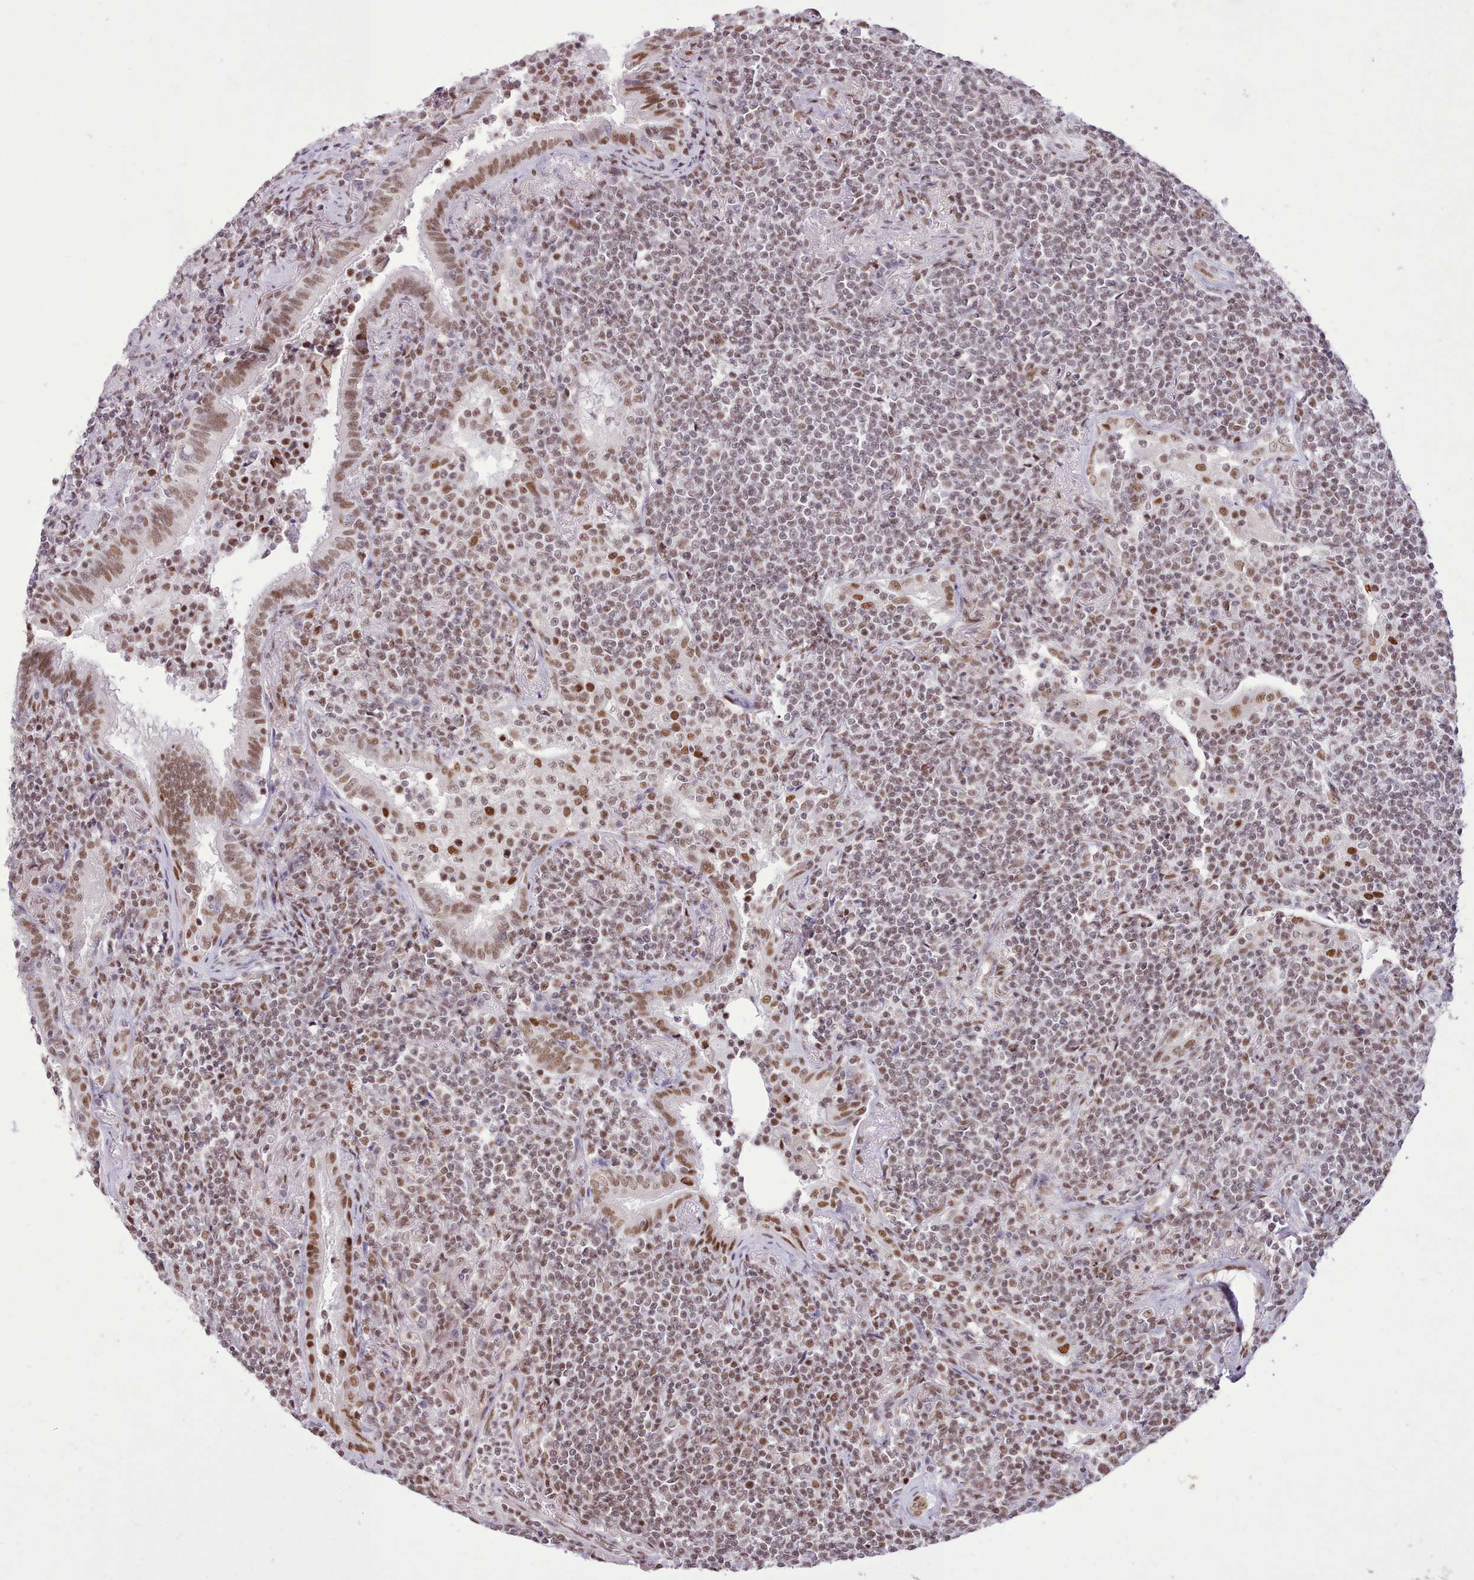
{"staining": {"intensity": "moderate", "quantity": ">75%", "location": "nuclear"}, "tissue": "lymphoma", "cell_type": "Tumor cells", "image_type": "cancer", "snomed": [{"axis": "morphology", "description": "Malignant lymphoma, non-Hodgkin's type, Low grade"}, {"axis": "topography", "description": "Lung"}], "caption": "Malignant lymphoma, non-Hodgkin's type (low-grade) was stained to show a protein in brown. There is medium levels of moderate nuclear expression in approximately >75% of tumor cells.", "gene": "TAF15", "patient": {"sex": "female", "age": 71}}